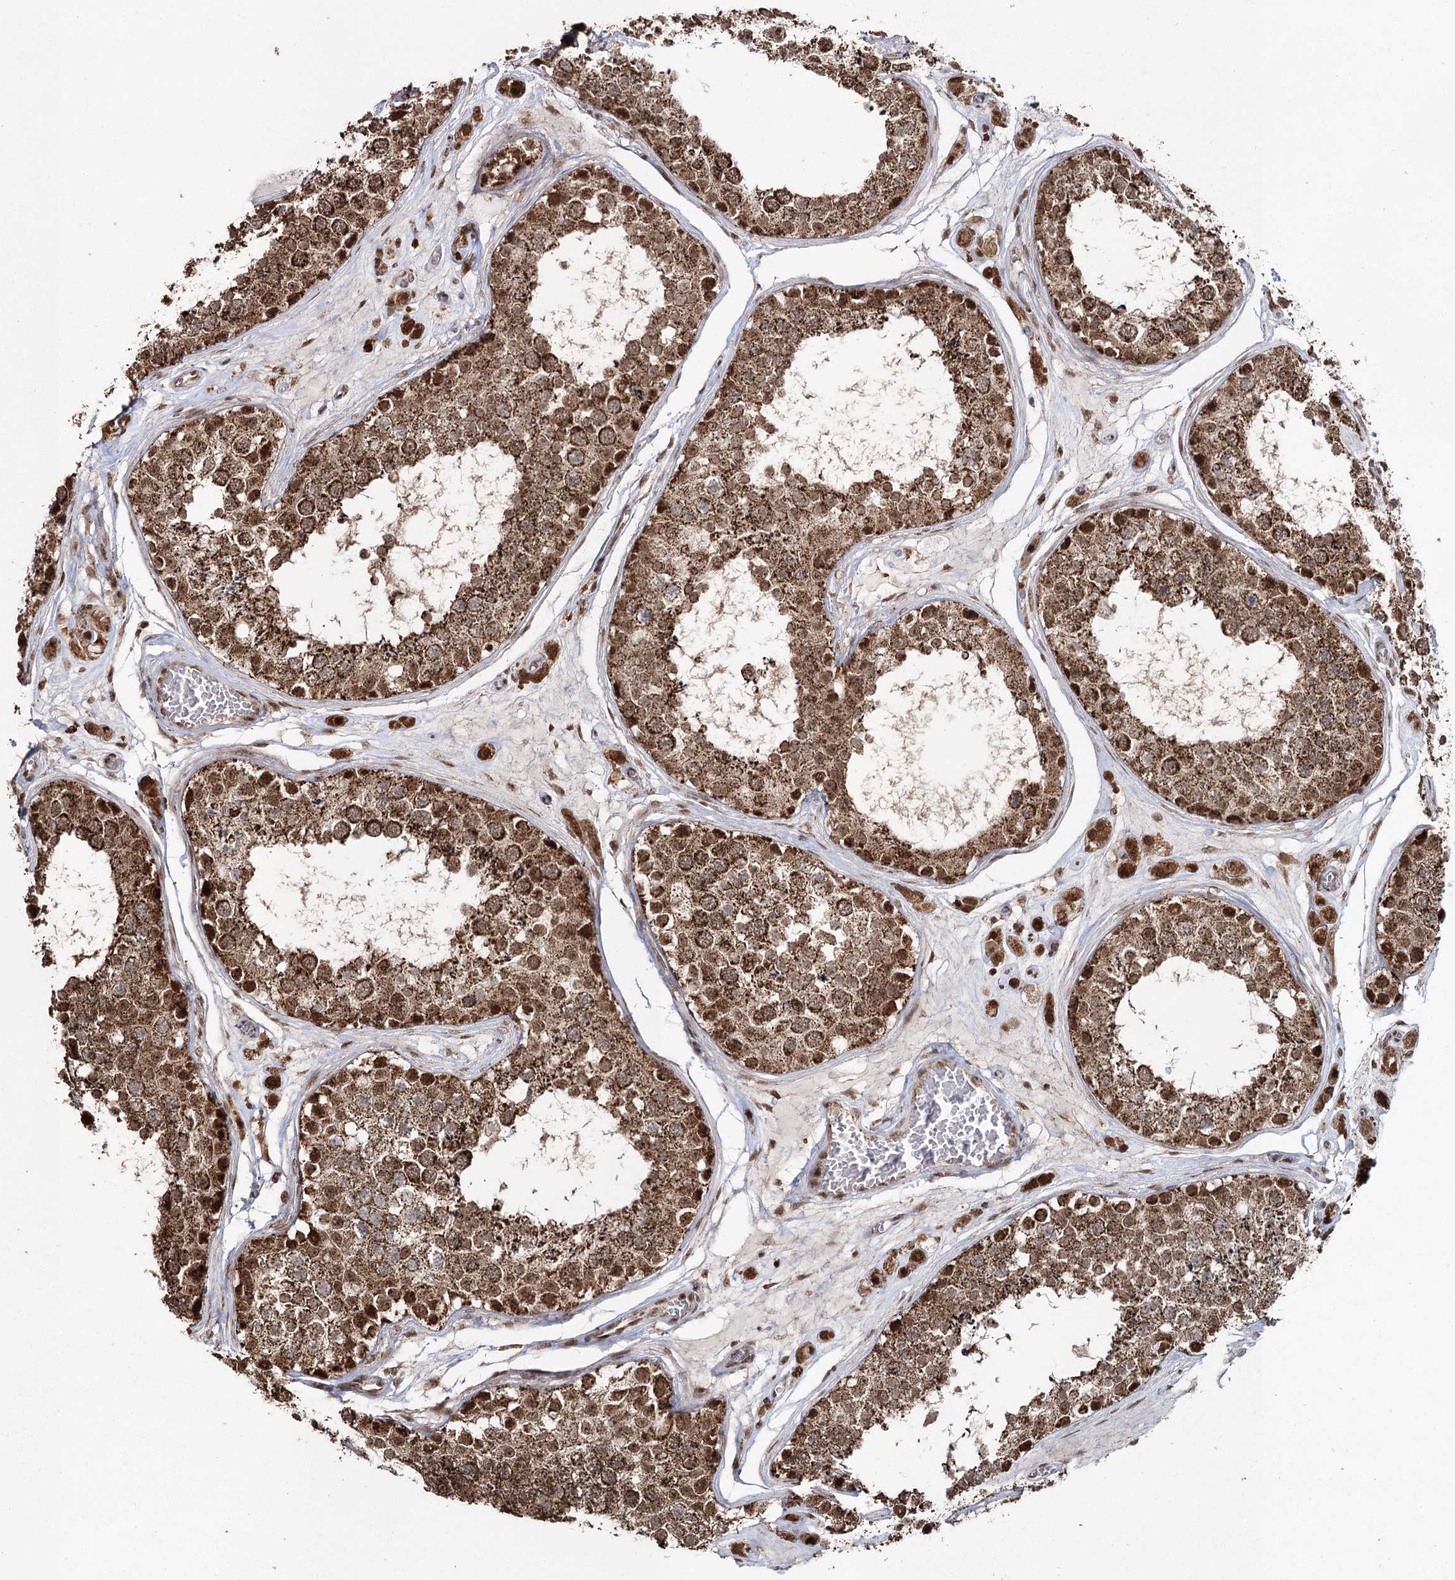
{"staining": {"intensity": "strong", "quantity": ">75%", "location": "cytoplasmic/membranous,nuclear"}, "tissue": "testis", "cell_type": "Cells in seminiferous ducts", "image_type": "normal", "snomed": [{"axis": "morphology", "description": "Normal tissue, NOS"}, {"axis": "topography", "description": "Testis"}], "caption": "The image displays a brown stain indicating the presence of a protein in the cytoplasmic/membranous,nuclear of cells in seminiferous ducts in testis.", "gene": "PDHX", "patient": {"sex": "male", "age": 25}}